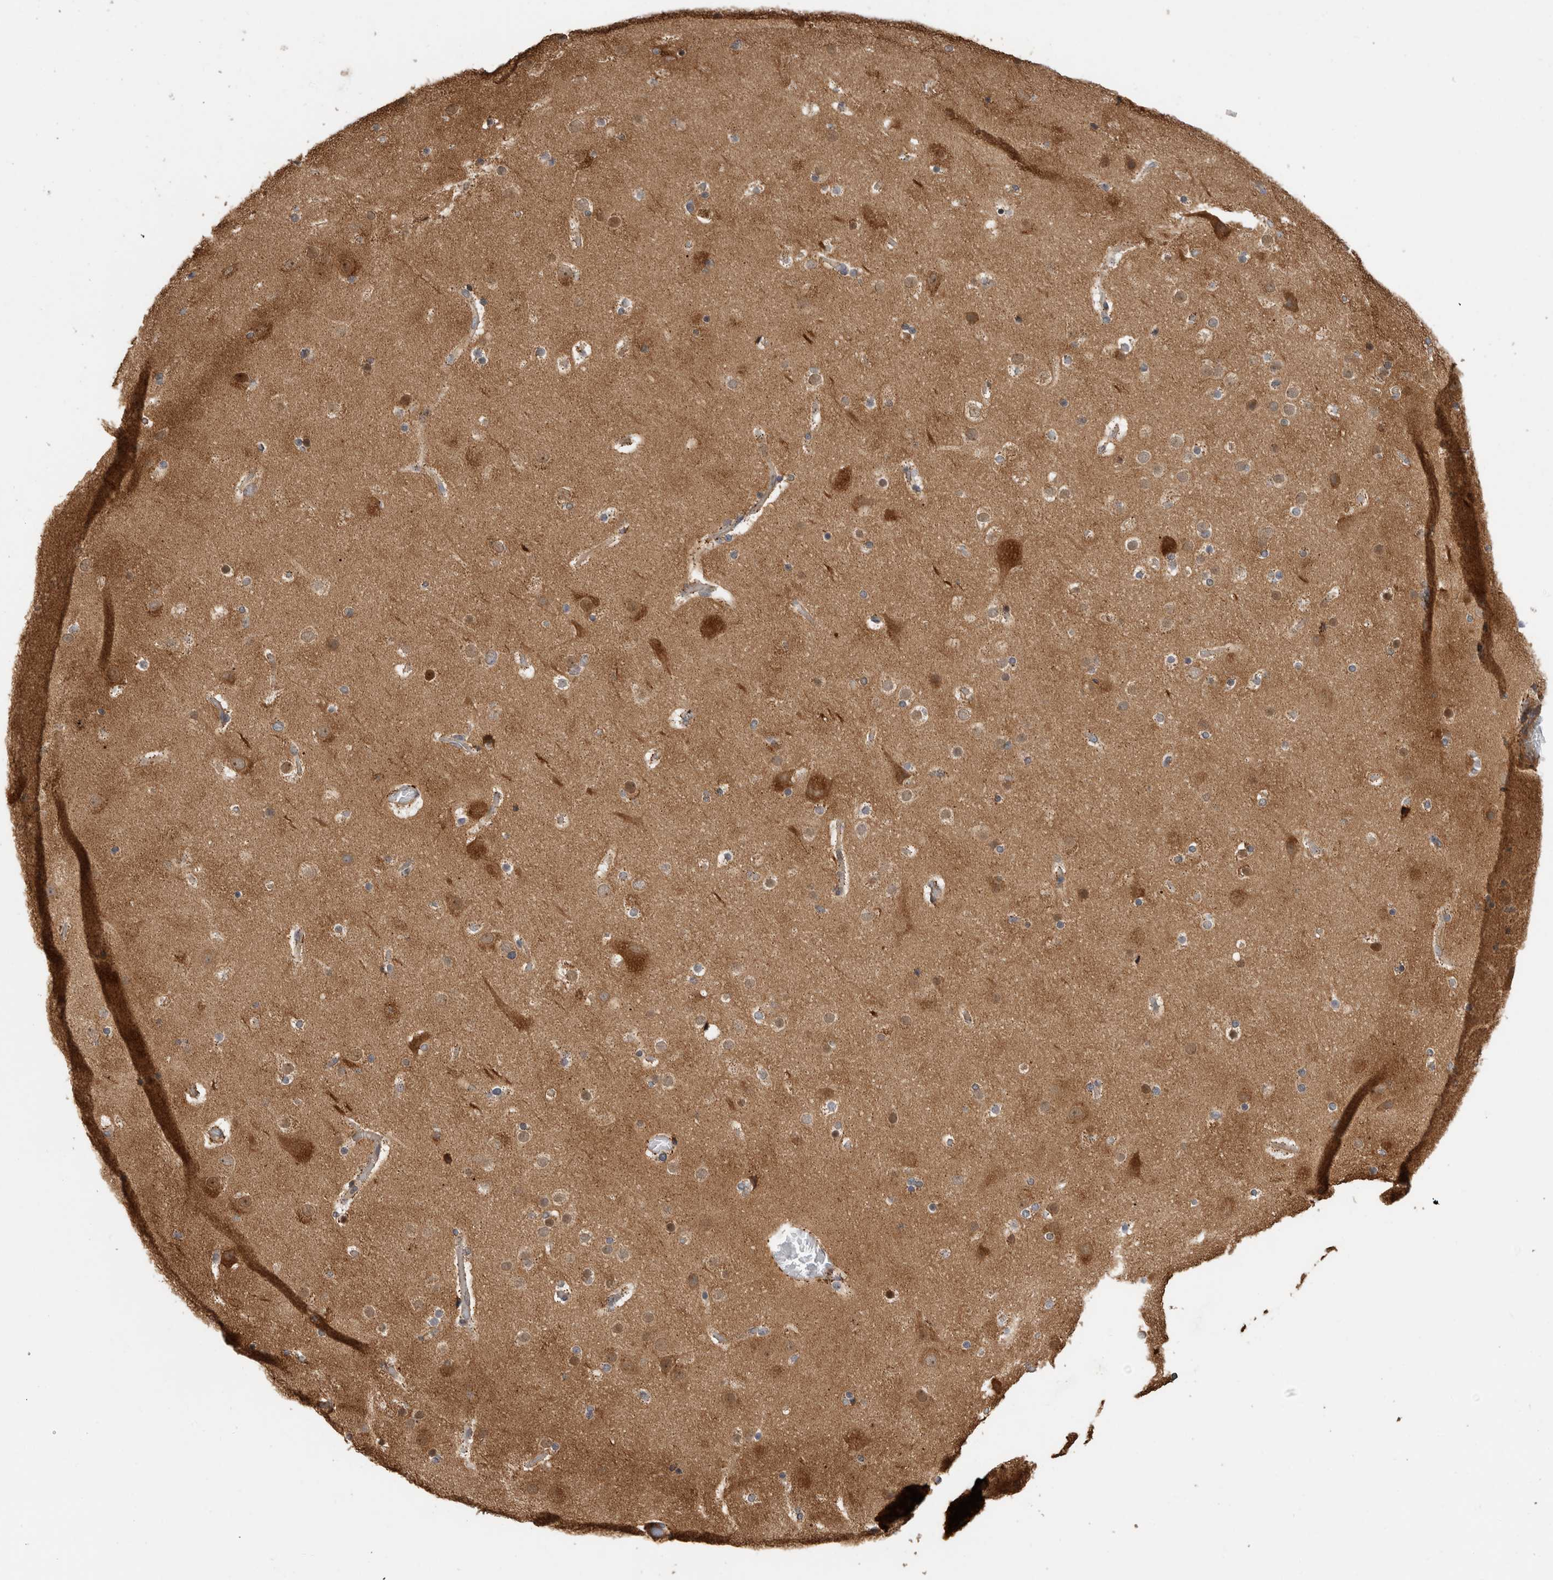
{"staining": {"intensity": "negative", "quantity": "none", "location": "none"}, "tissue": "cerebral cortex", "cell_type": "Endothelial cells", "image_type": "normal", "snomed": [{"axis": "morphology", "description": "Normal tissue, NOS"}, {"axis": "topography", "description": "Cerebral cortex"}], "caption": "Protein analysis of benign cerebral cortex shows no significant staining in endothelial cells.", "gene": "PCDHB15", "patient": {"sex": "male", "age": 57}}